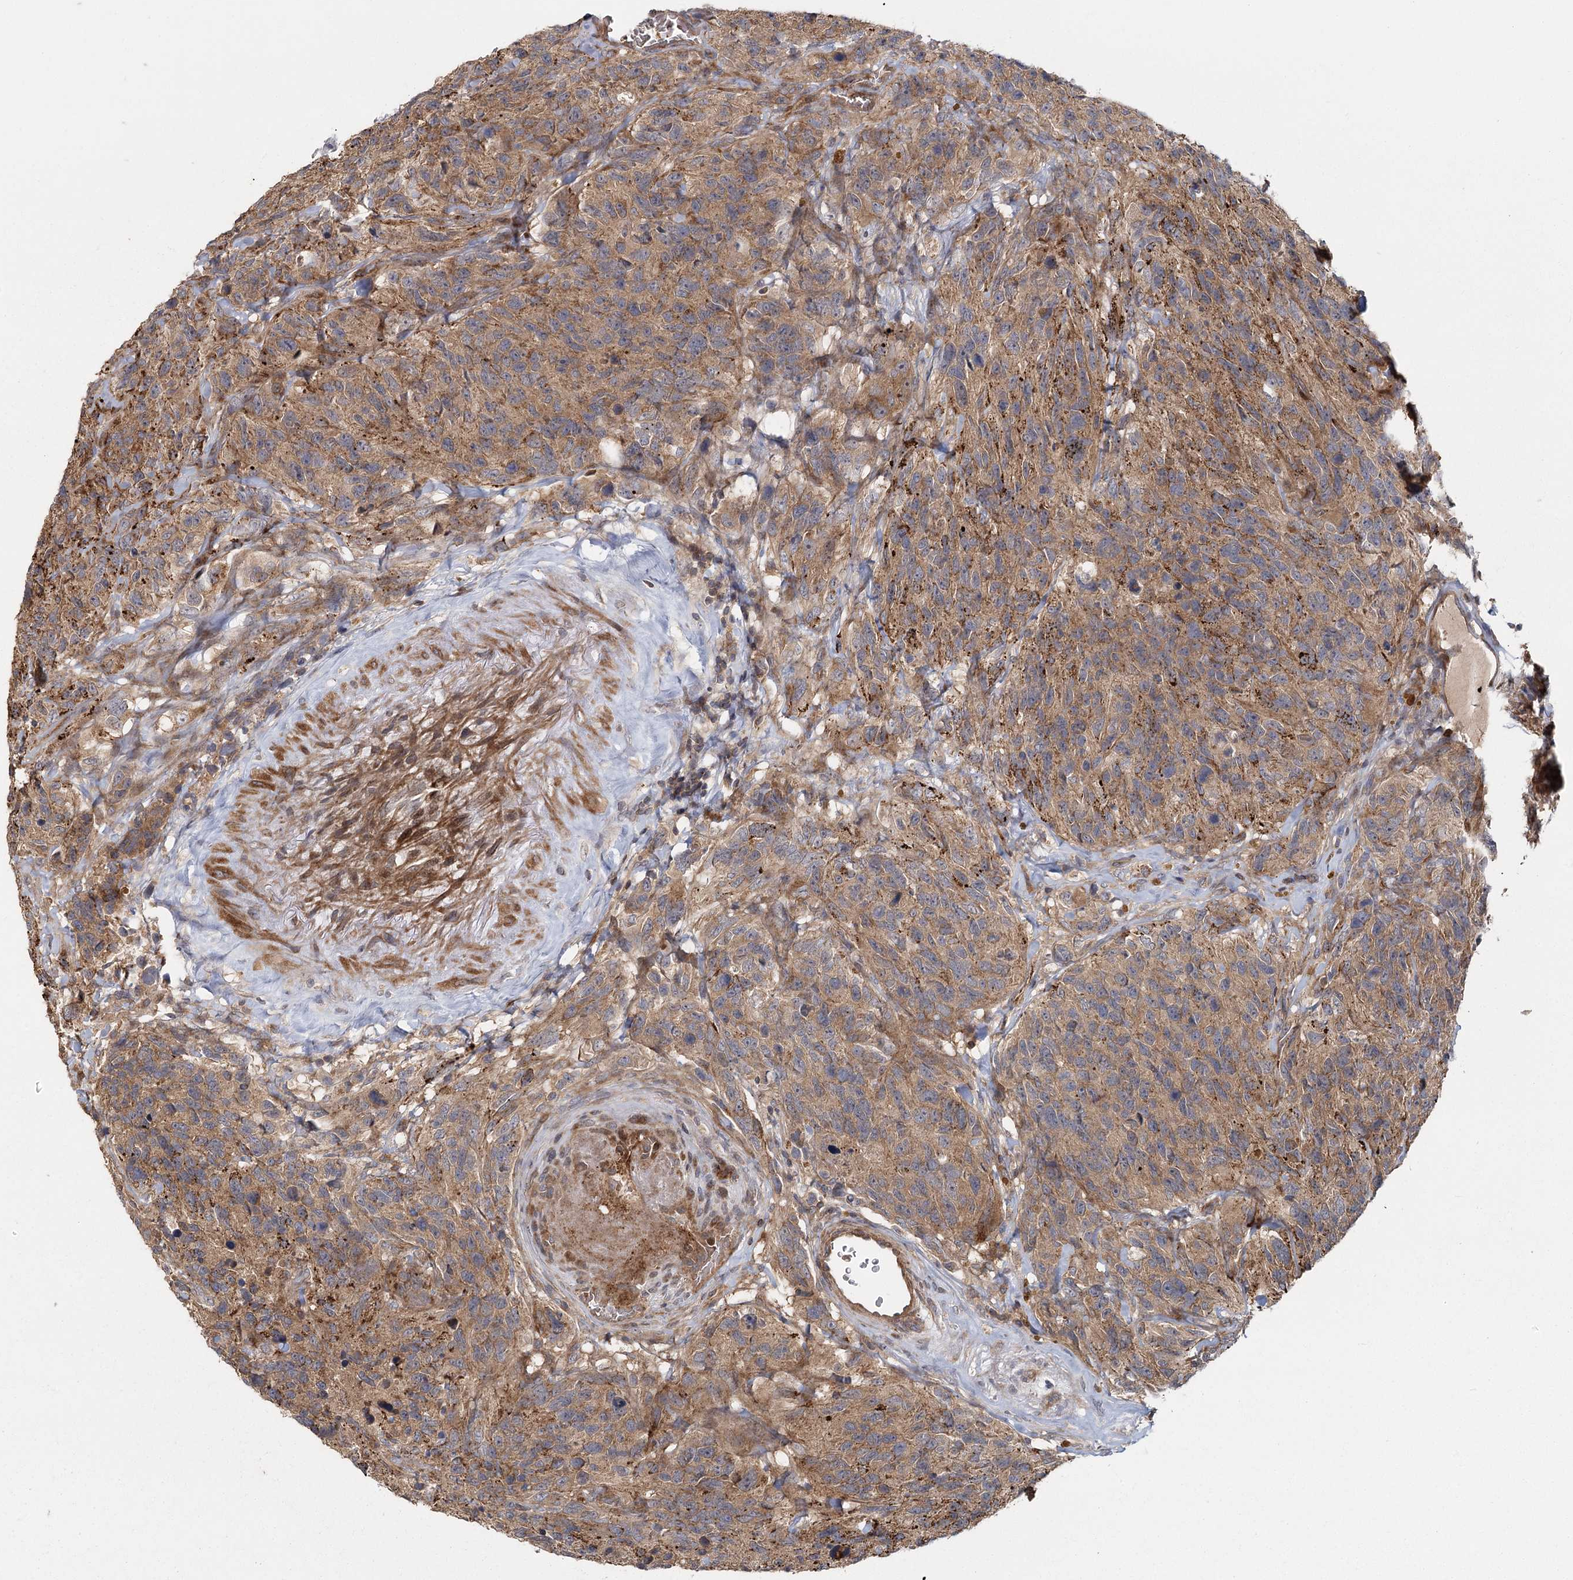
{"staining": {"intensity": "strong", "quantity": "25%-75%", "location": "cytoplasmic/membranous"}, "tissue": "glioma", "cell_type": "Tumor cells", "image_type": "cancer", "snomed": [{"axis": "morphology", "description": "Glioma, malignant, High grade"}, {"axis": "topography", "description": "Brain"}], "caption": "Glioma tissue shows strong cytoplasmic/membranous staining in about 25%-75% of tumor cells", "gene": "RAPGEF6", "patient": {"sex": "male", "age": 69}}